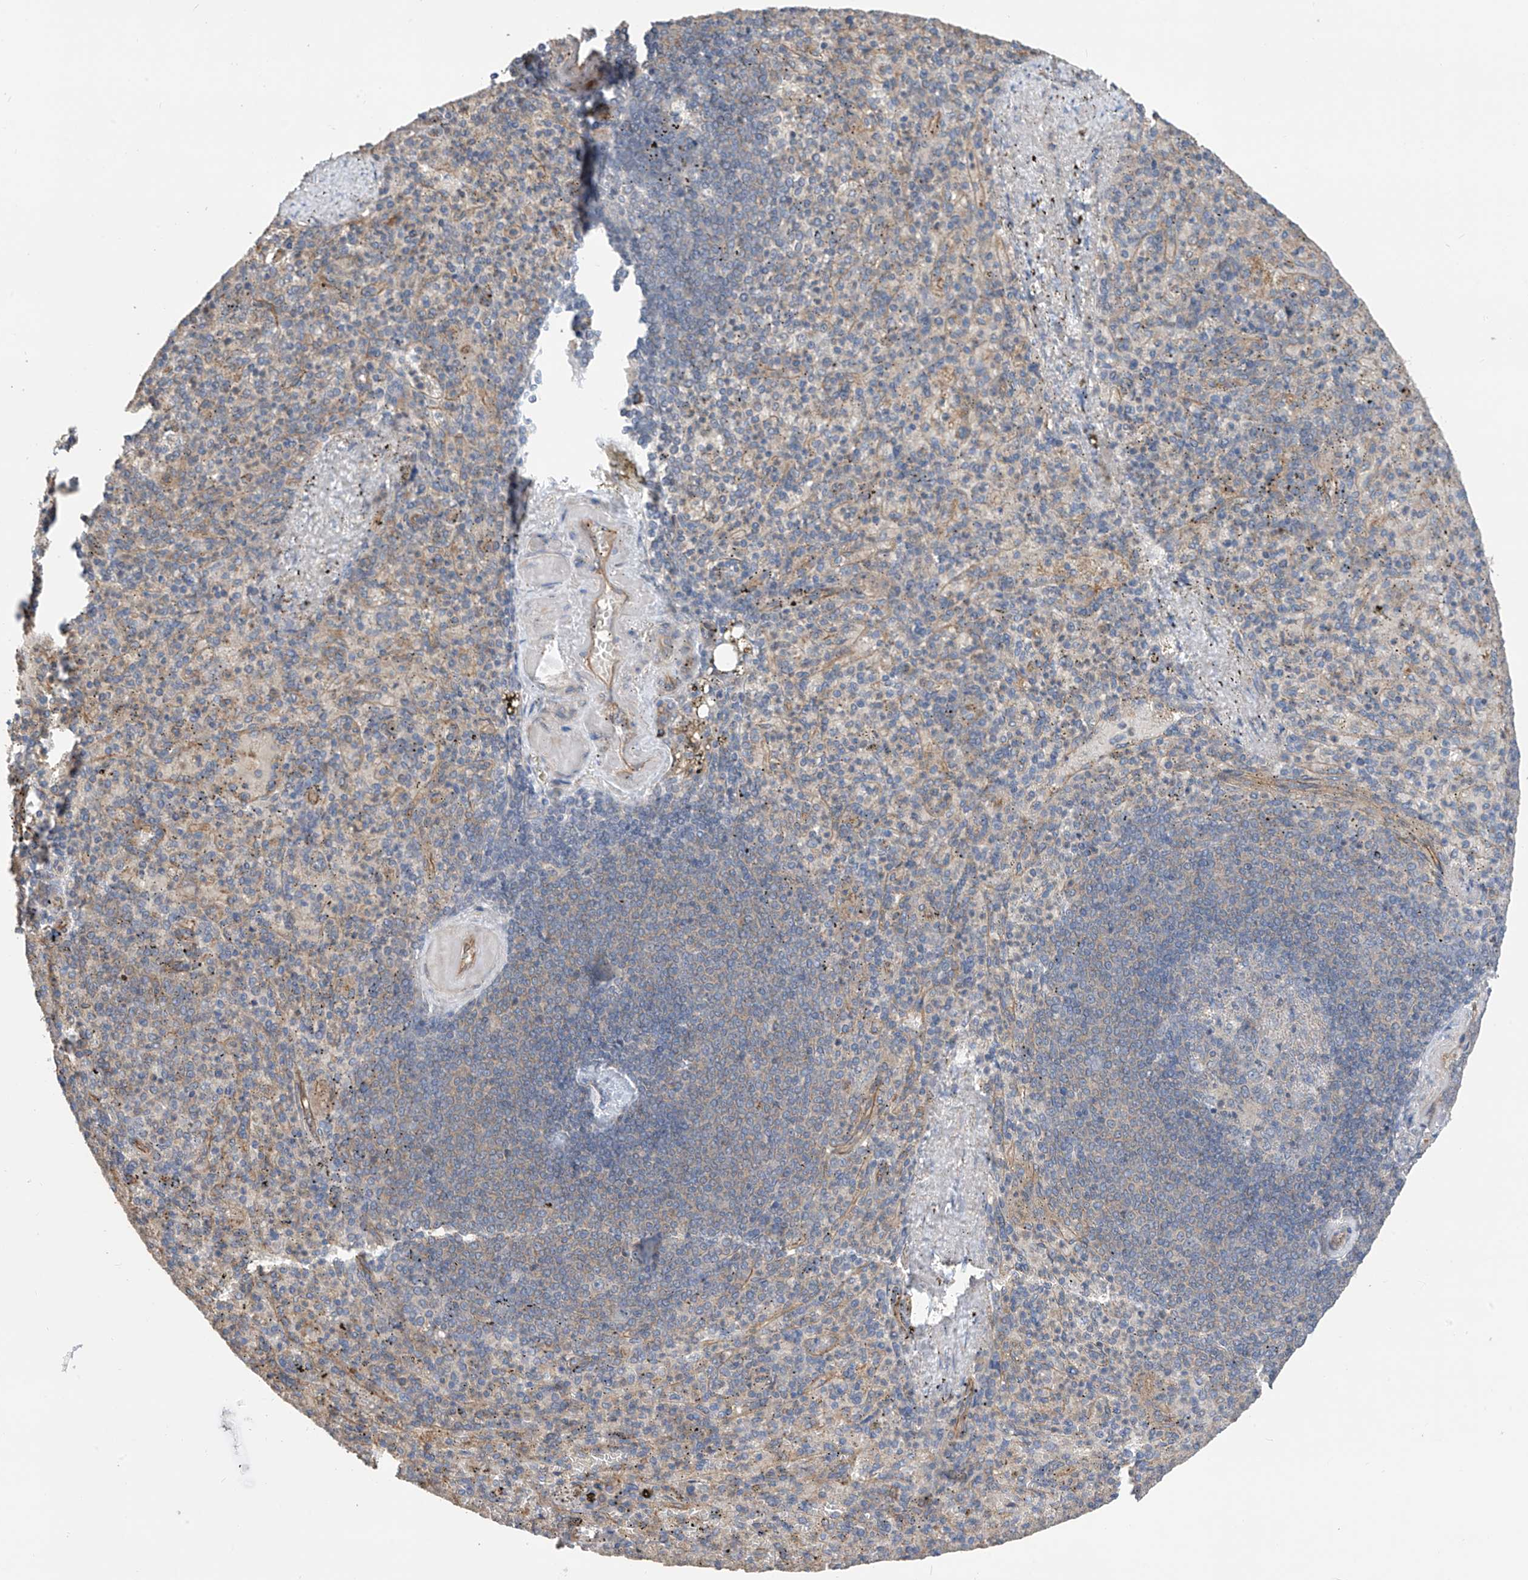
{"staining": {"intensity": "weak", "quantity": "<25%", "location": "cytoplasmic/membranous"}, "tissue": "spleen", "cell_type": "Cells in red pulp", "image_type": "normal", "snomed": [{"axis": "morphology", "description": "Normal tissue, NOS"}, {"axis": "topography", "description": "Spleen"}], "caption": "The IHC image has no significant positivity in cells in red pulp of spleen. (Stains: DAB IHC with hematoxylin counter stain, Microscopy: brightfield microscopy at high magnification).", "gene": "PHACTR4", "patient": {"sex": "female", "age": 74}}